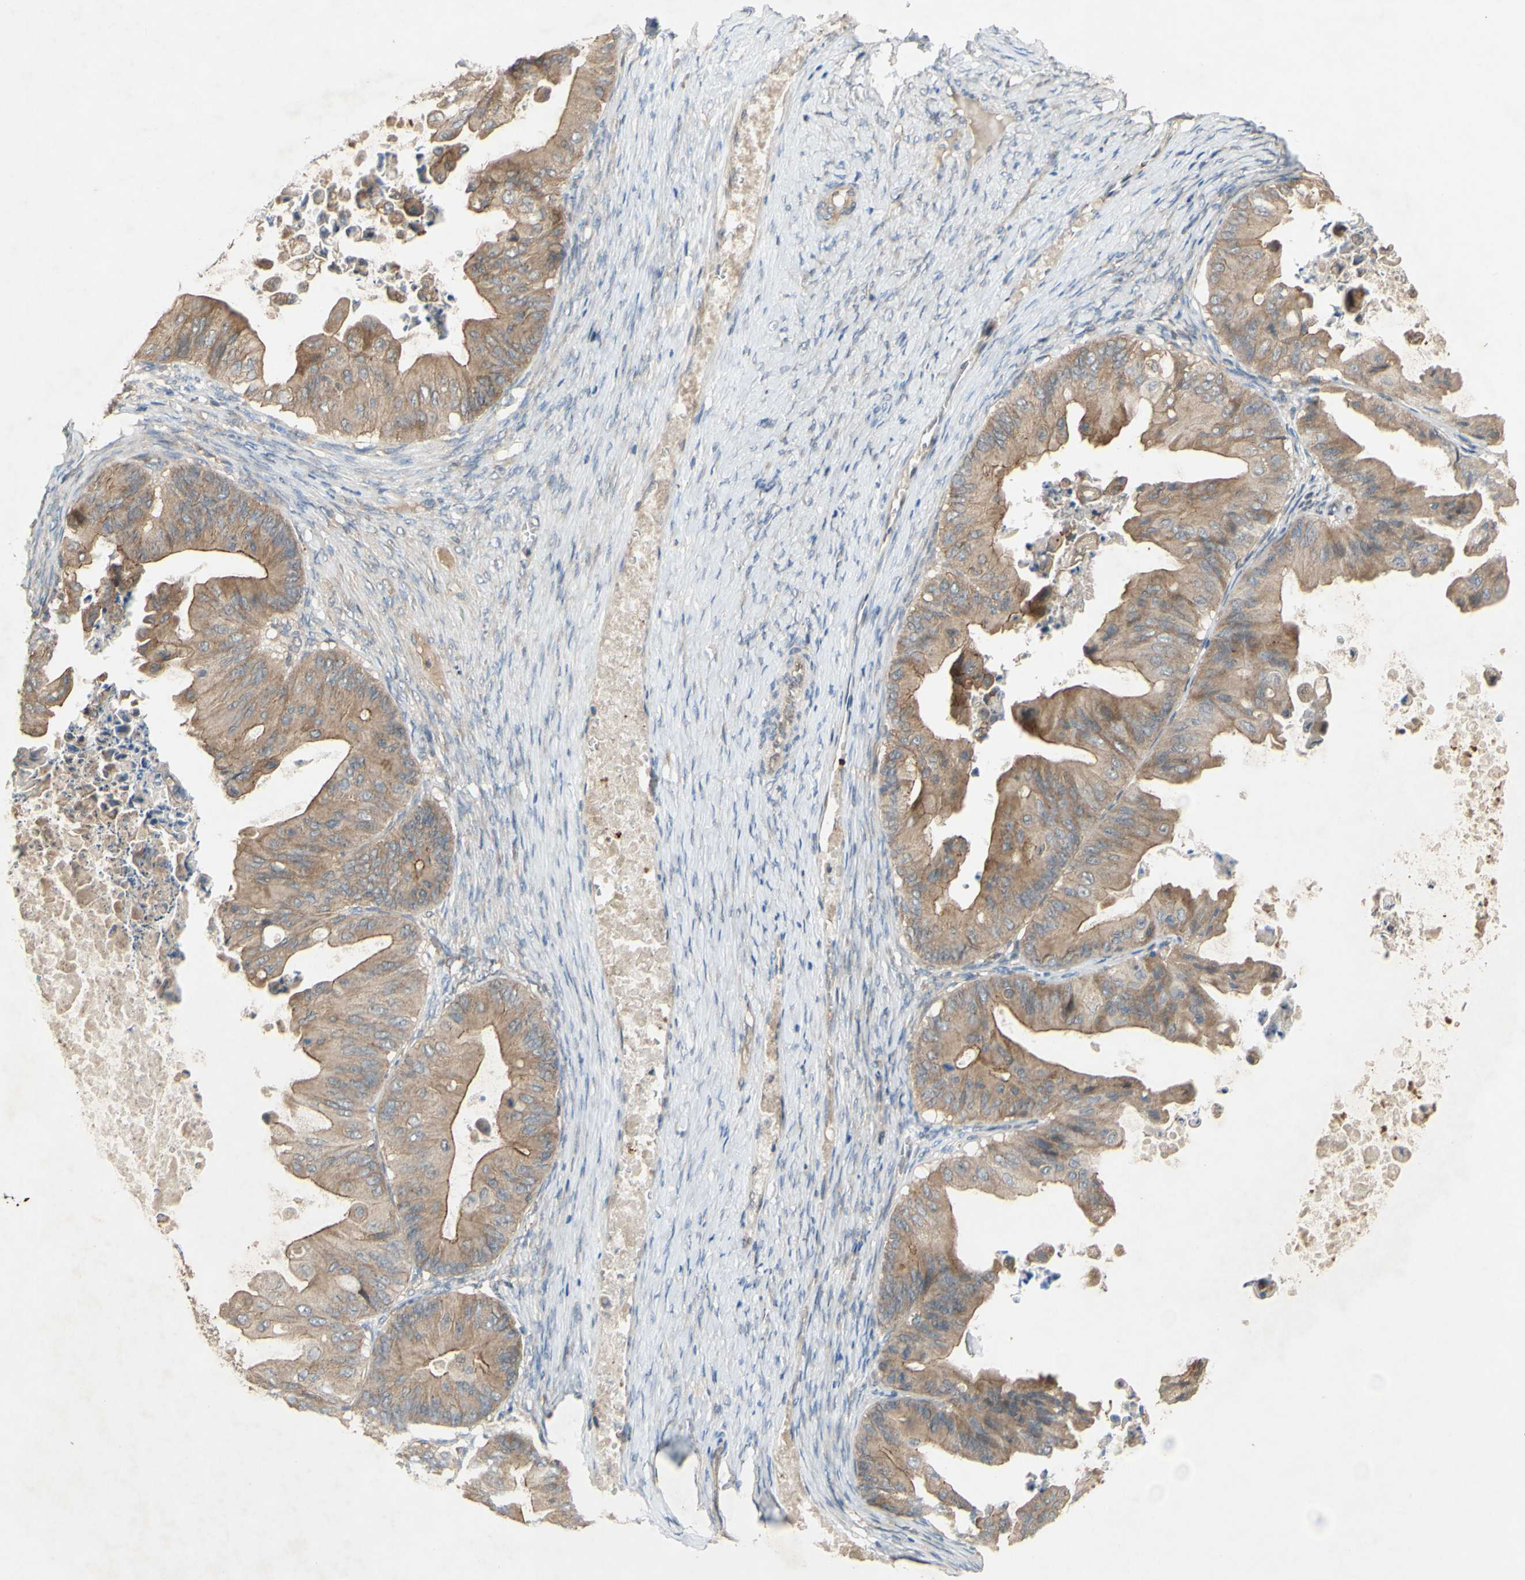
{"staining": {"intensity": "moderate", "quantity": ">75%", "location": "cytoplasmic/membranous"}, "tissue": "ovarian cancer", "cell_type": "Tumor cells", "image_type": "cancer", "snomed": [{"axis": "morphology", "description": "Cystadenocarcinoma, mucinous, NOS"}, {"axis": "topography", "description": "Ovary"}], "caption": "The image displays a brown stain indicating the presence of a protein in the cytoplasmic/membranous of tumor cells in ovarian cancer (mucinous cystadenocarcinoma).", "gene": "PDGFB", "patient": {"sex": "female", "age": 37}}